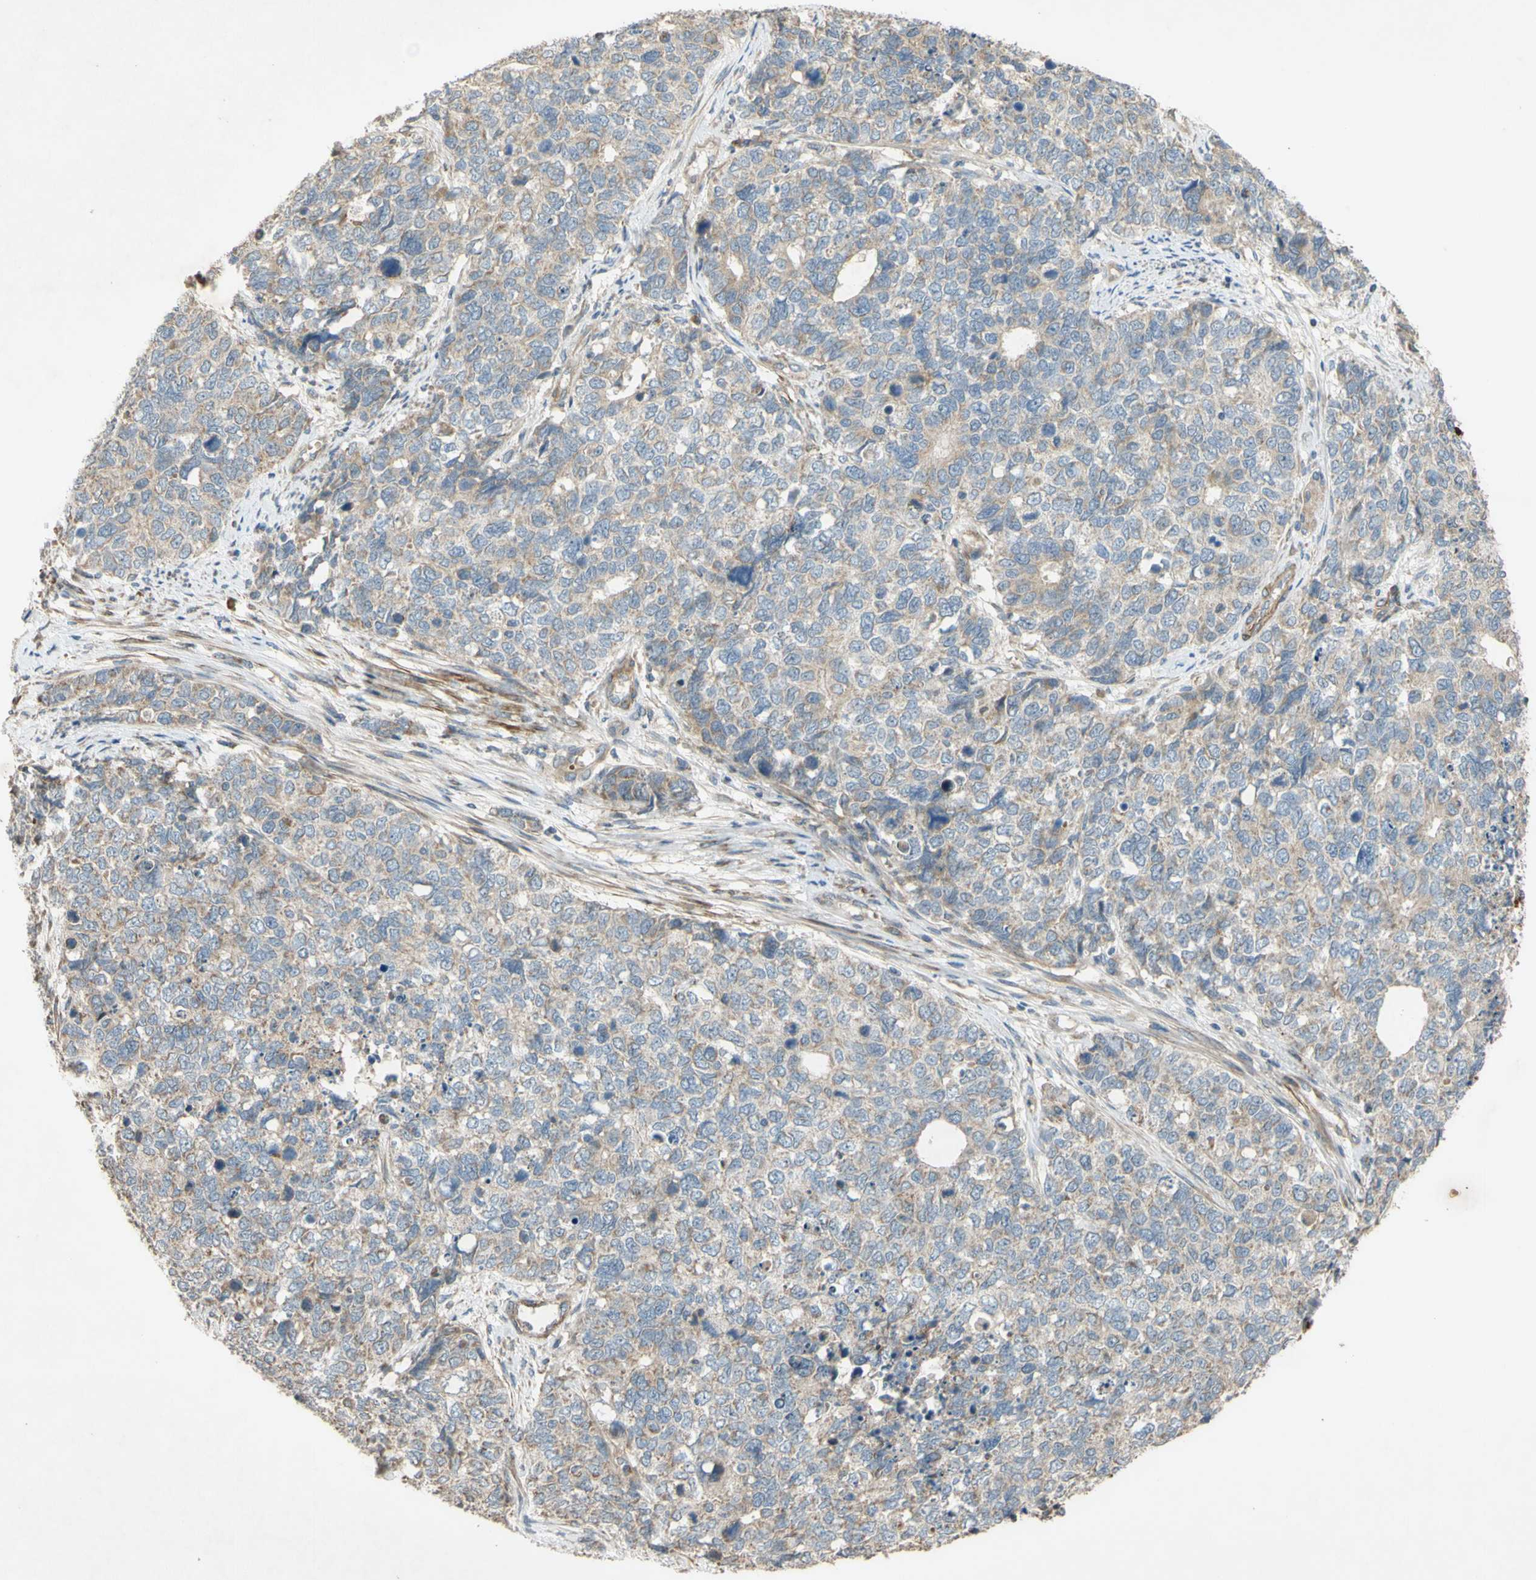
{"staining": {"intensity": "weak", "quantity": ">75%", "location": "cytoplasmic/membranous"}, "tissue": "cervical cancer", "cell_type": "Tumor cells", "image_type": "cancer", "snomed": [{"axis": "morphology", "description": "Squamous cell carcinoma, NOS"}, {"axis": "topography", "description": "Cervix"}], "caption": "Protein expression analysis of squamous cell carcinoma (cervical) exhibits weak cytoplasmic/membranous staining in about >75% of tumor cells.", "gene": "PARD6A", "patient": {"sex": "female", "age": 63}}